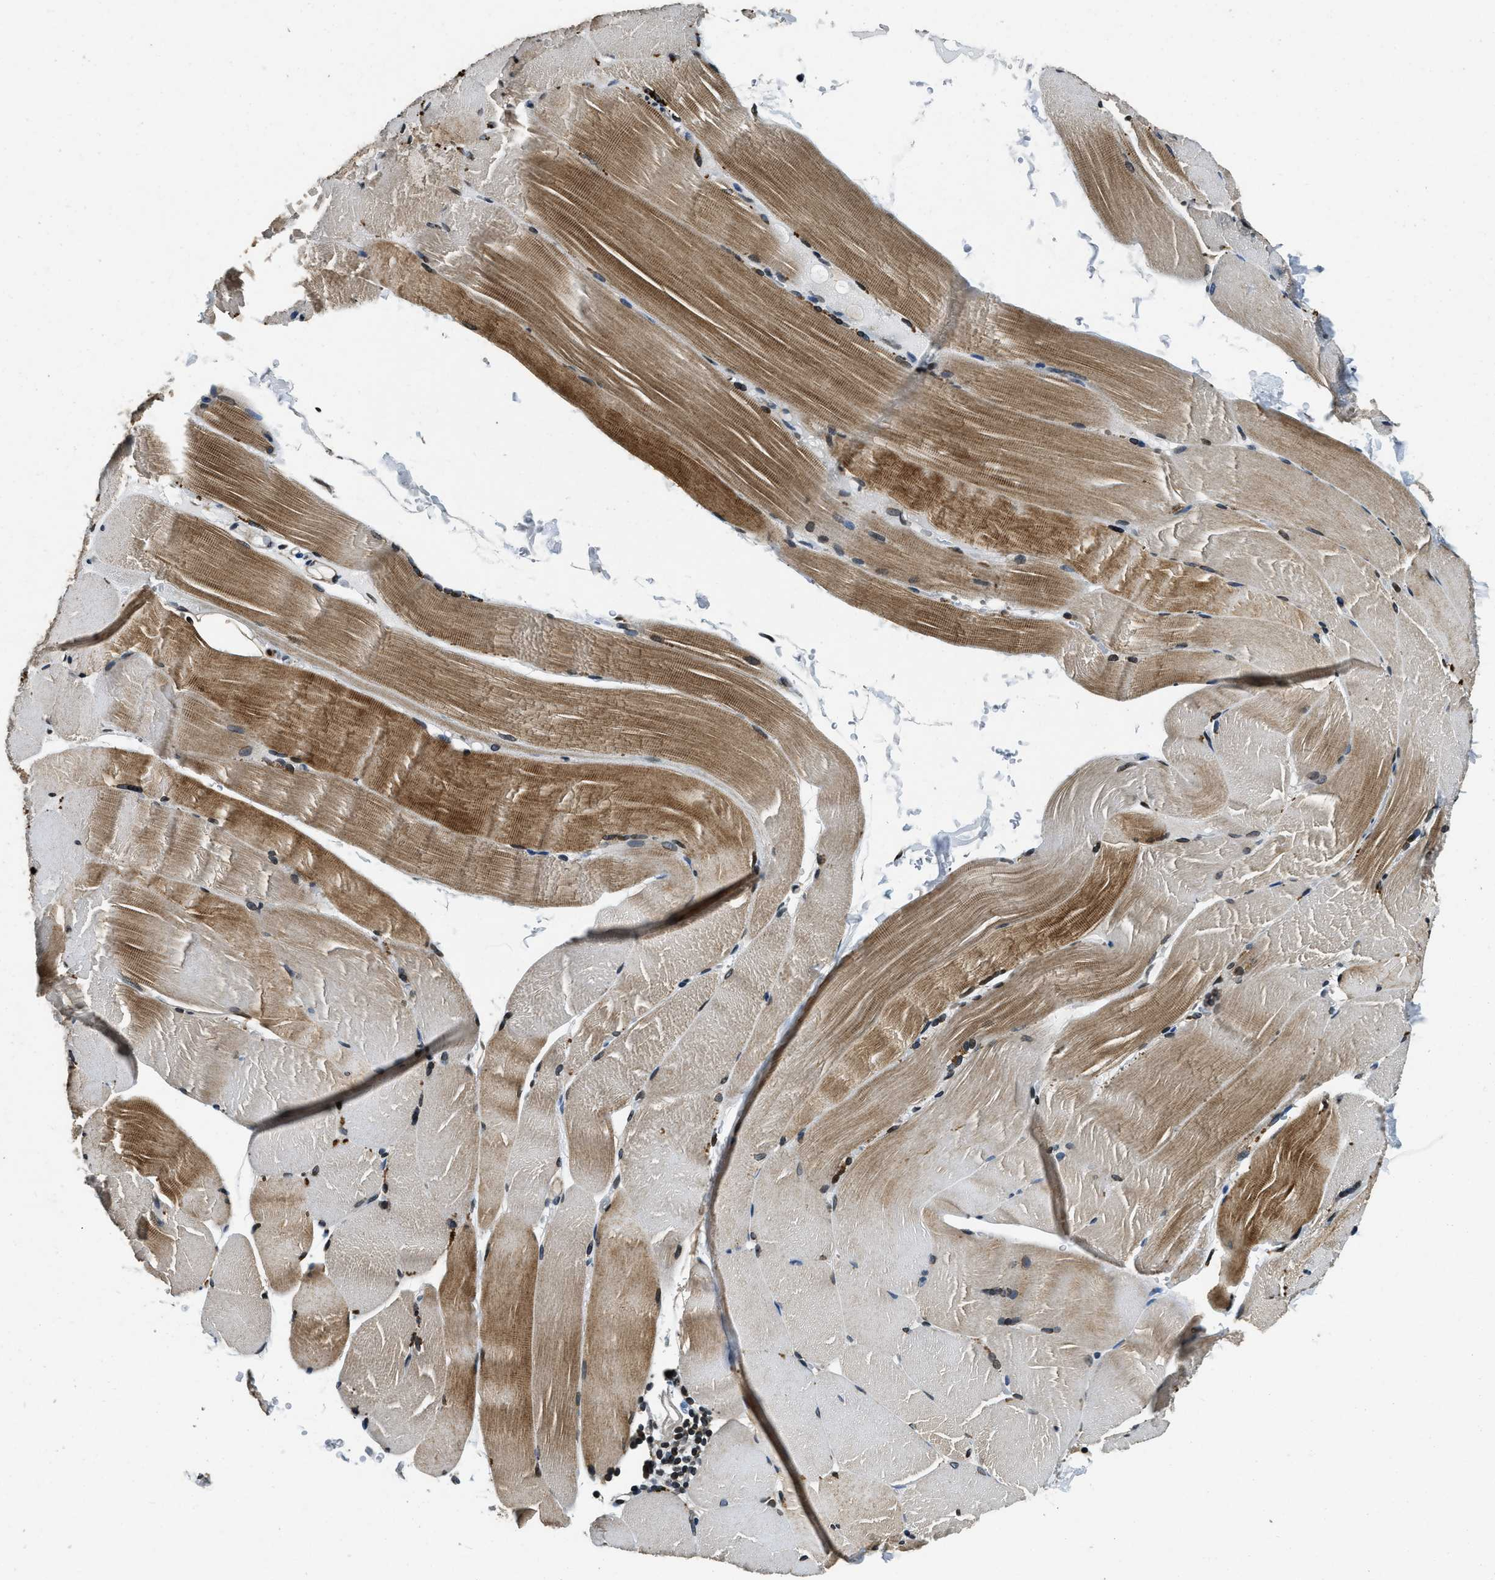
{"staining": {"intensity": "moderate", "quantity": ">75%", "location": "cytoplasmic/membranous"}, "tissue": "skeletal muscle", "cell_type": "Myocytes", "image_type": "normal", "snomed": [{"axis": "morphology", "description": "Normal tissue, NOS"}, {"axis": "topography", "description": "Skin"}, {"axis": "topography", "description": "Skeletal muscle"}], "caption": "IHC micrograph of normal skeletal muscle: skeletal muscle stained using IHC exhibits medium levels of moderate protein expression localized specifically in the cytoplasmic/membranous of myocytes, appearing as a cytoplasmic/membranous brown color.", "gene": "ZC3HC1", "patient": {"sex": "male", "age": 83}}